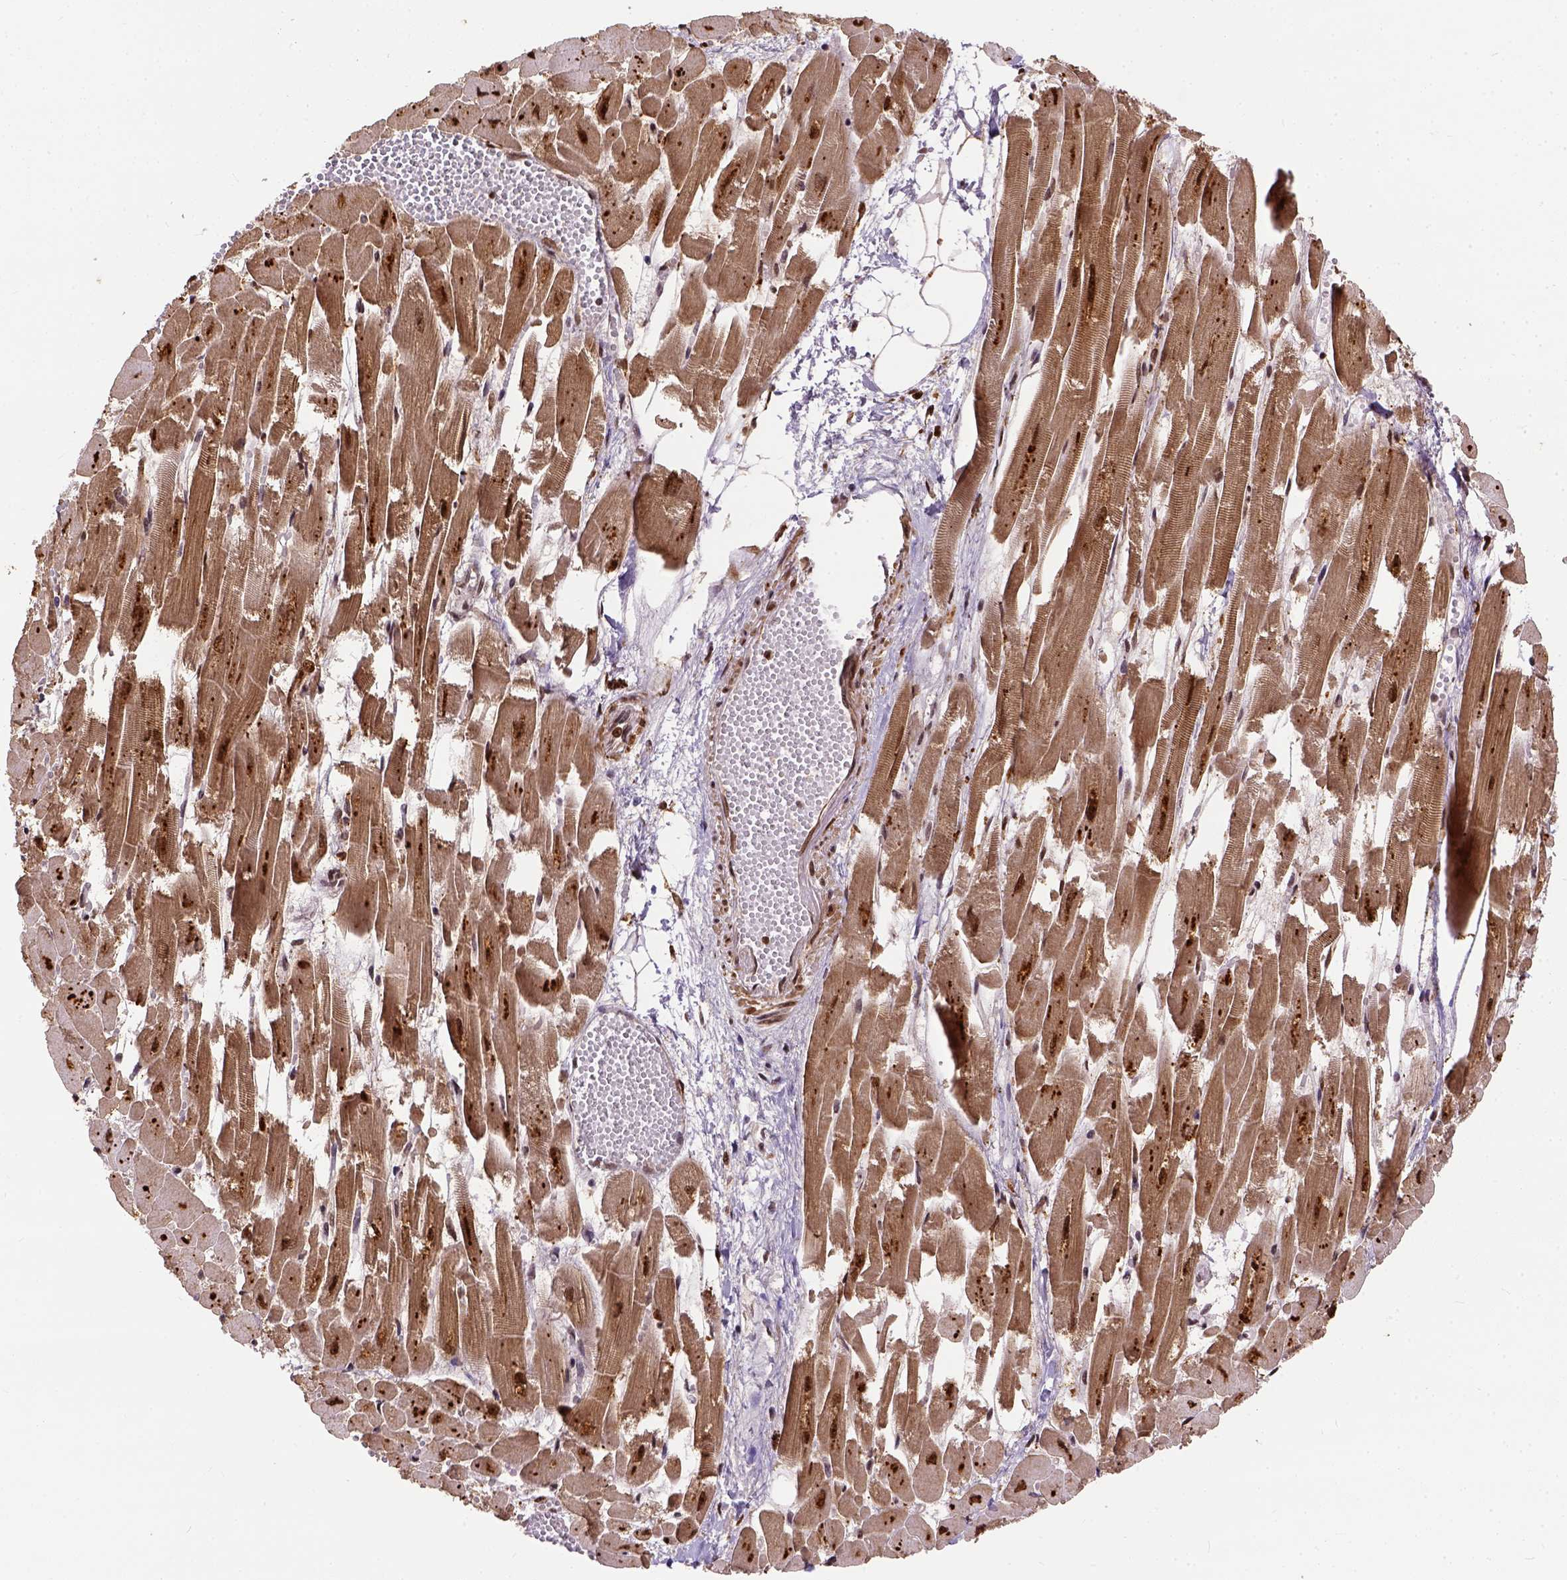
{"staining": {"intensity": "strong", "quantity": ">75%", "location": "nuclear"}, "tissue": "heart muscle", "cell_type": "Cardiomyocytes", "image_type": "normal", "snomed": [{"axis": "morphology", "description": "Normal tissue, NOS"}, {"axis": "topography", "description": "Heart"}], "caption": "IHC of normal human heart muscle displays high levels of strong nuclear expression in approximately >75% of cardiomyocytes.", "gene": "NACC1", "patient": {"sex": "female", "age": 52}}